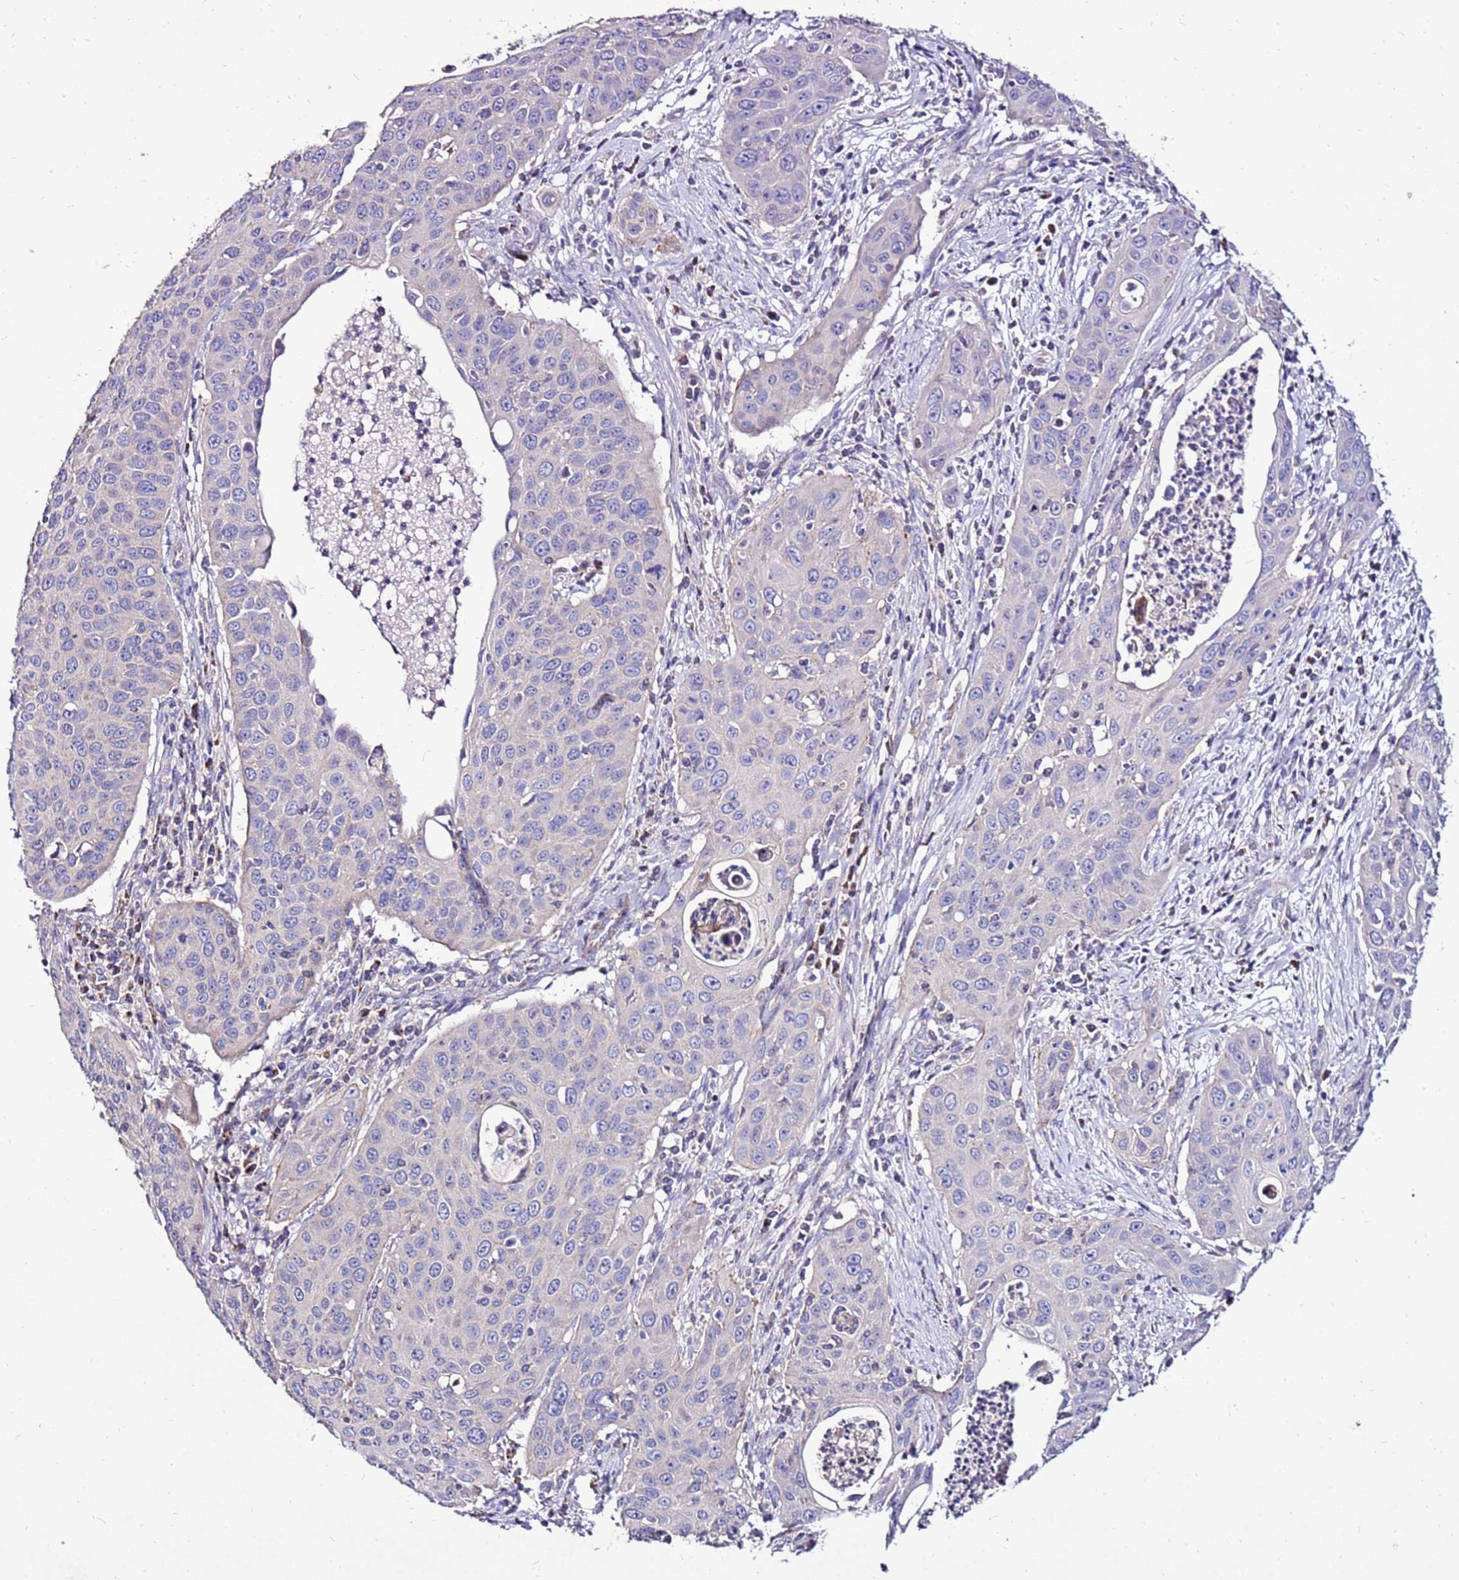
{"staining": {"intensity": "negative", "quantity": "none", "location": "none"}, "tissue": "cervical cancer", "cell_type": "Tumor cells", "image_type": "cancer", "snomed": [{"axis": "morphology", "description": "Squamous cell carcinoma, NOS"}, {"axis": "topography", "description": "Cervix"}], "caption": "Immunohistochemistry photomicrograph of human cervical squamous cell carcinoma stained for a protein (brown), which reveals no staining in tumor cells. (DAB immunohistochemistry, high magnification).", "gene": "TMEM106C", "patient": {"sex": "female", "age": 36}}